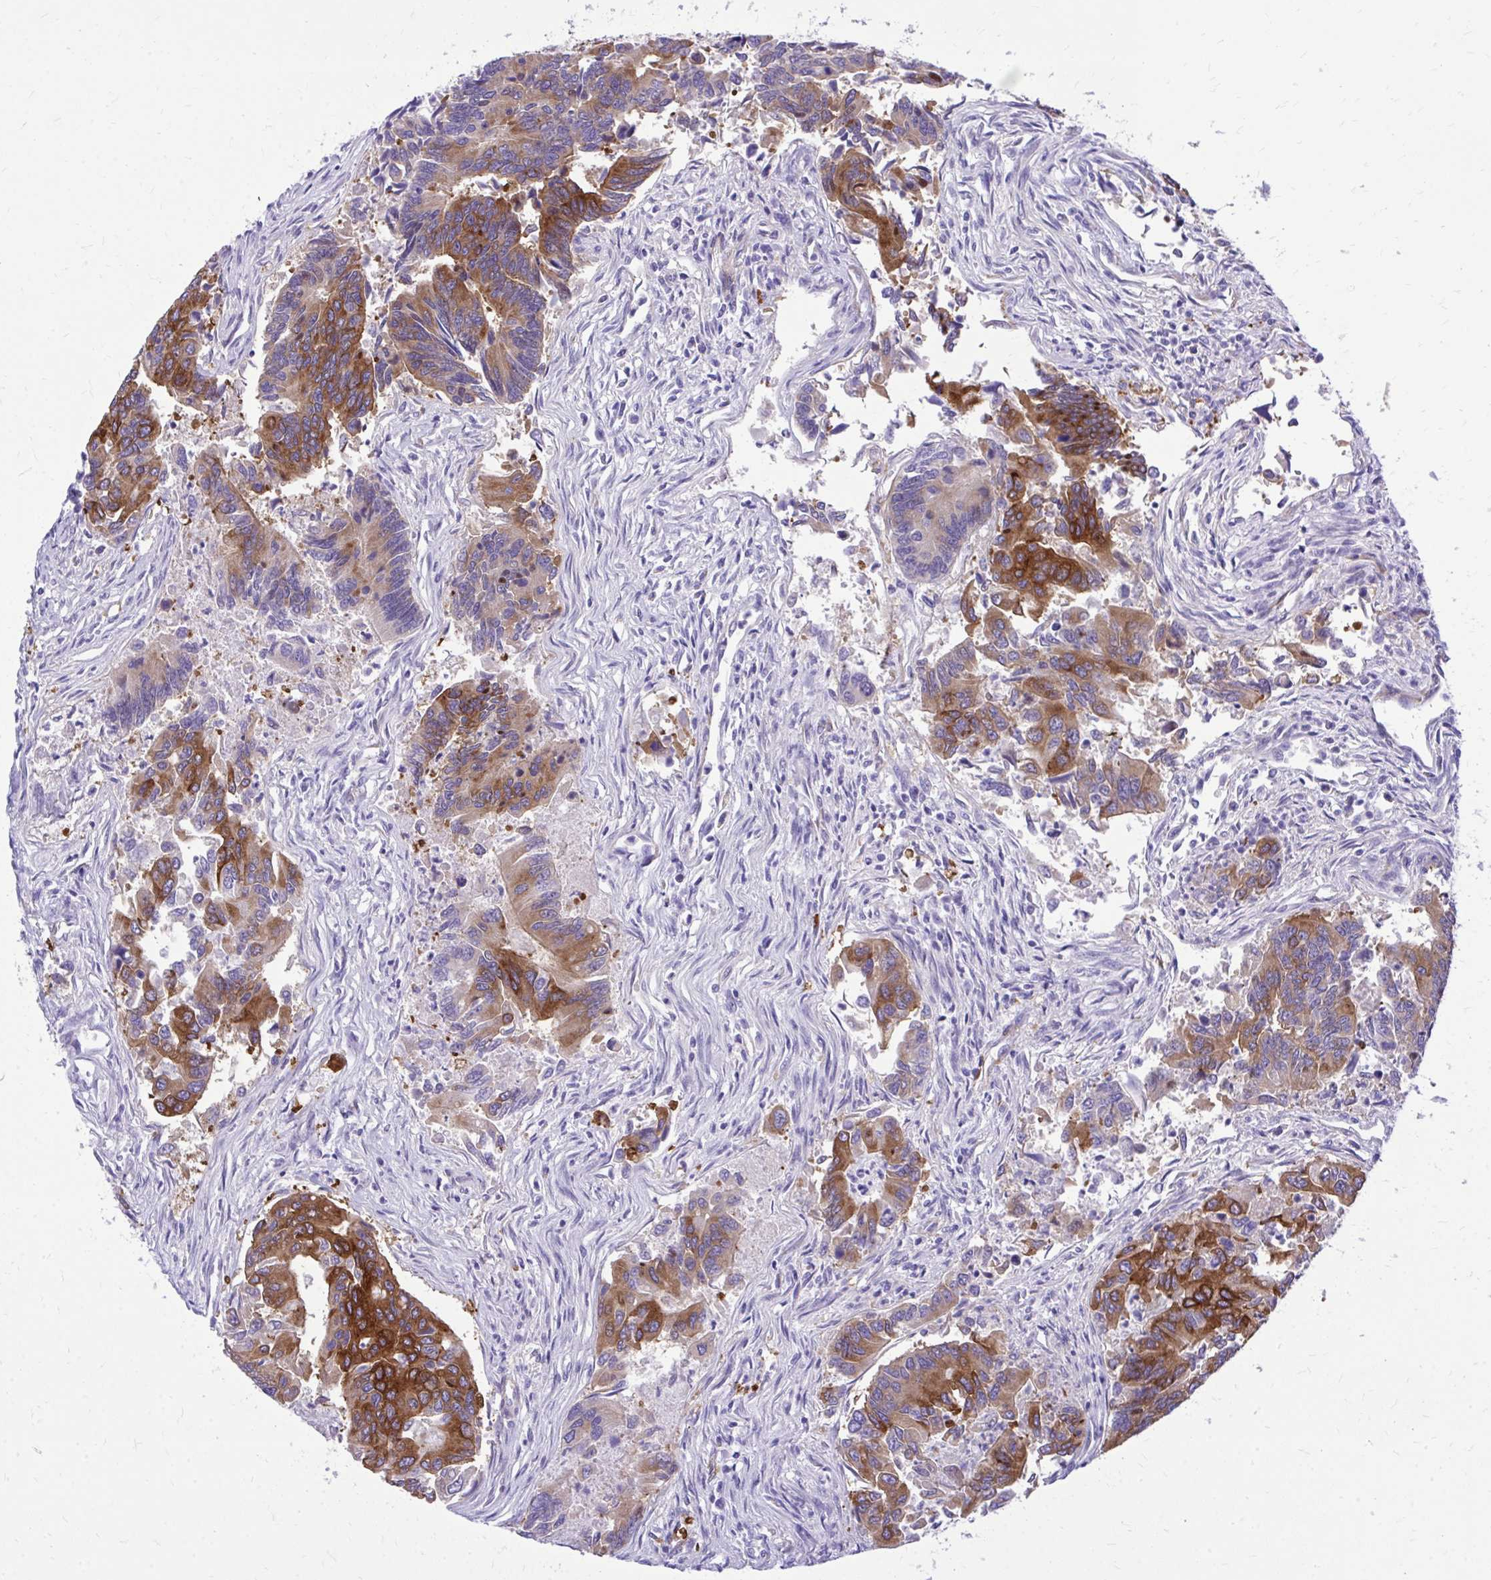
{"staining": {"intensity": "strong", "quantity": ">75%", "location": "cytoplasmic/membranous"}, "tissue": "colorectal cancer", "cell_type": "Tumor cells", "image_type": "cancer", "snomed": [{"axis": "morphology", "description": "Adenocarcinoma, NOS"}, {"axis": "topography", "description": "Colon"}], "caption": "Human colorectal cancer (adenocarcinoma) stained with a brown dye exhibits strong cytoplasmic/membranous positive positivity in approximately >75% of tumor cells.", "gene": "EPB41L1", "patient": {"sex": "female", "age": 67}}